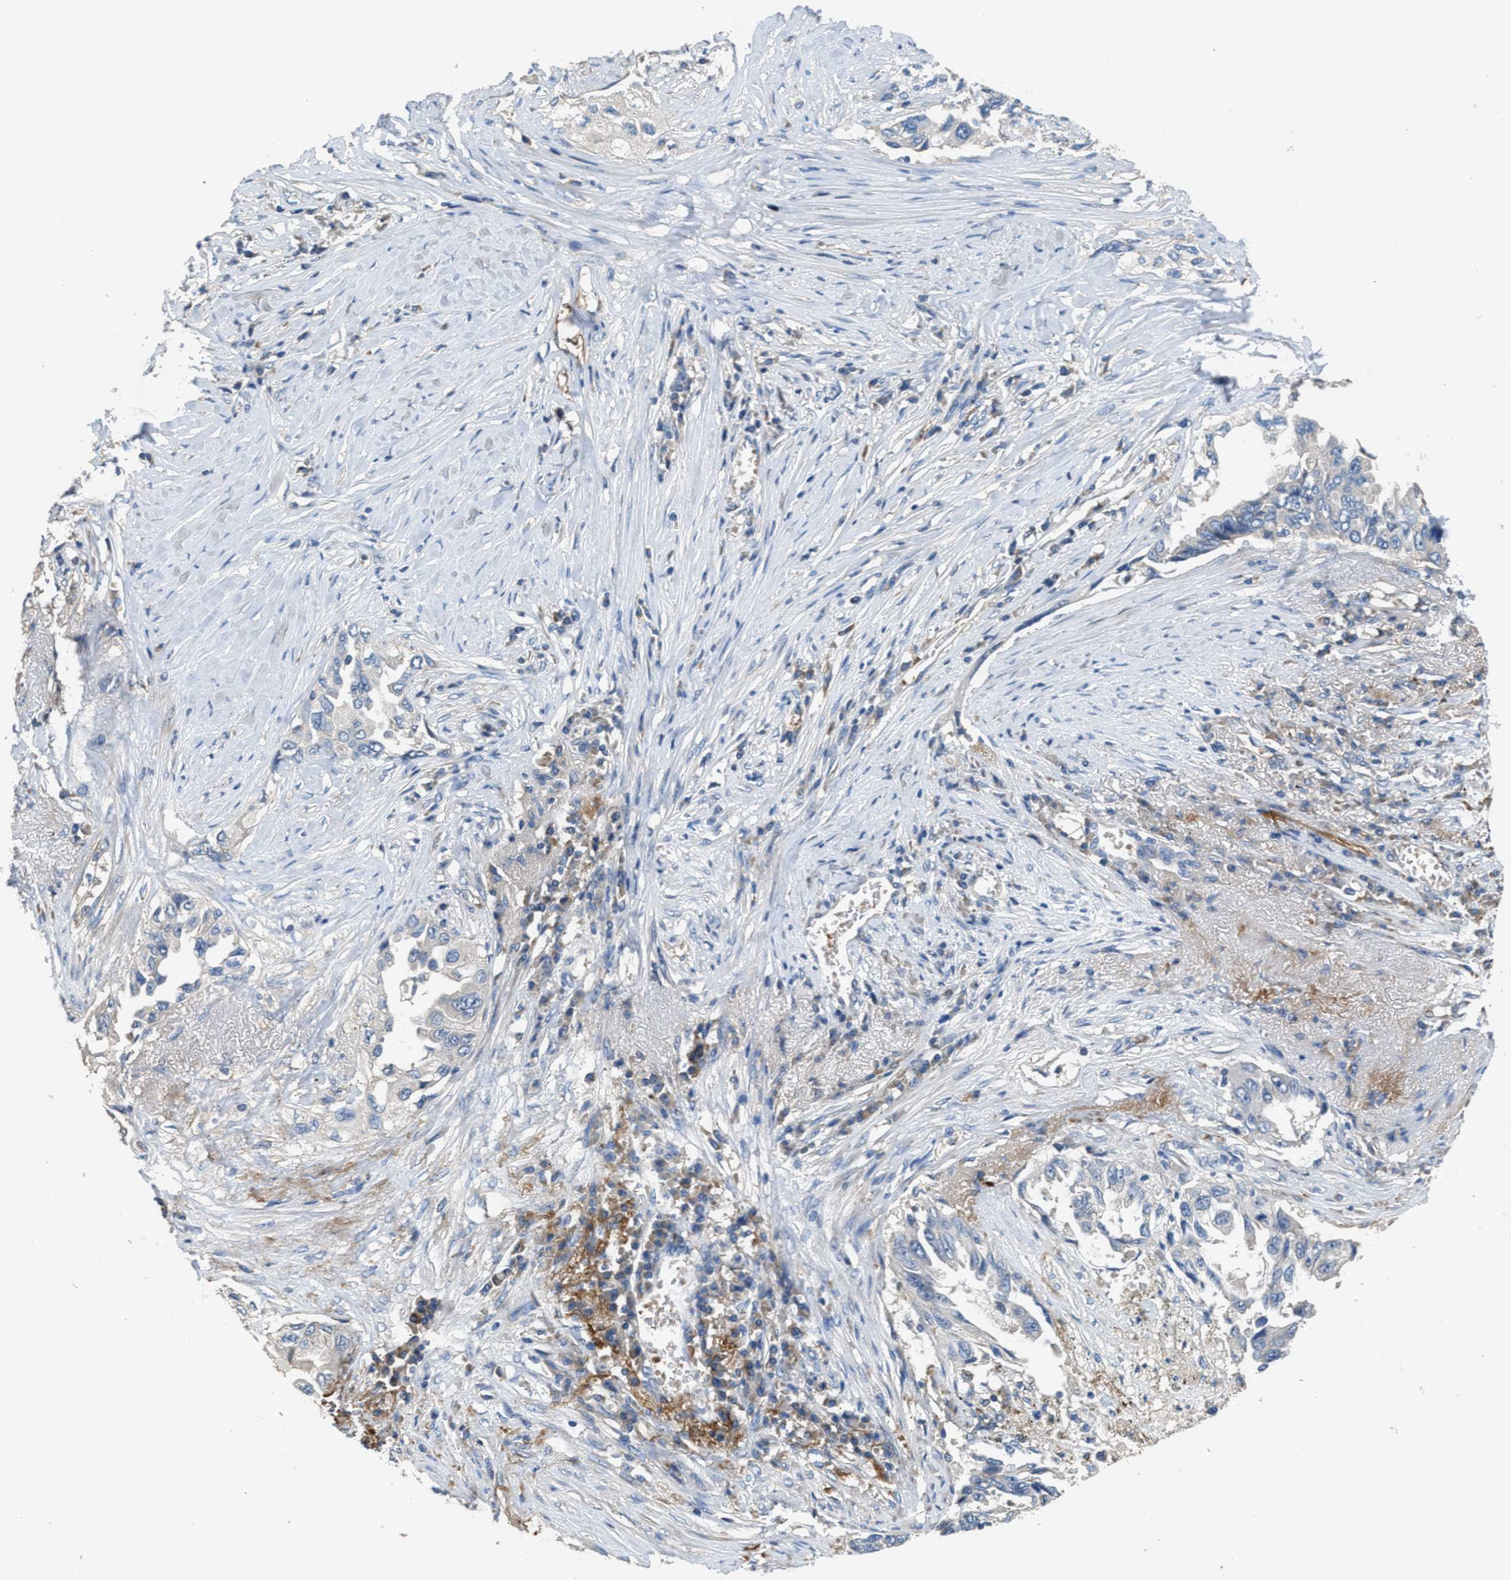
{"staining": {"intensity": "negative", "quantity": "none", "location": "none"}, "tissue": "lung cancer", "cell_type": "Tumor cells", "image_type": "cancer", "snomed": [{"axis": "morphology", "description": "Adenocarcinoma, NOS"}, {"axis": "topography", "description": "Lung"}], "caption": "IHC histopathology image of lung cancer (adenocarcinoma) stained for a protein (brown), which demonstrates no staining in tumor cells.", "gene": "DGKE", "patient": {"sex": "female", "age": 51}}